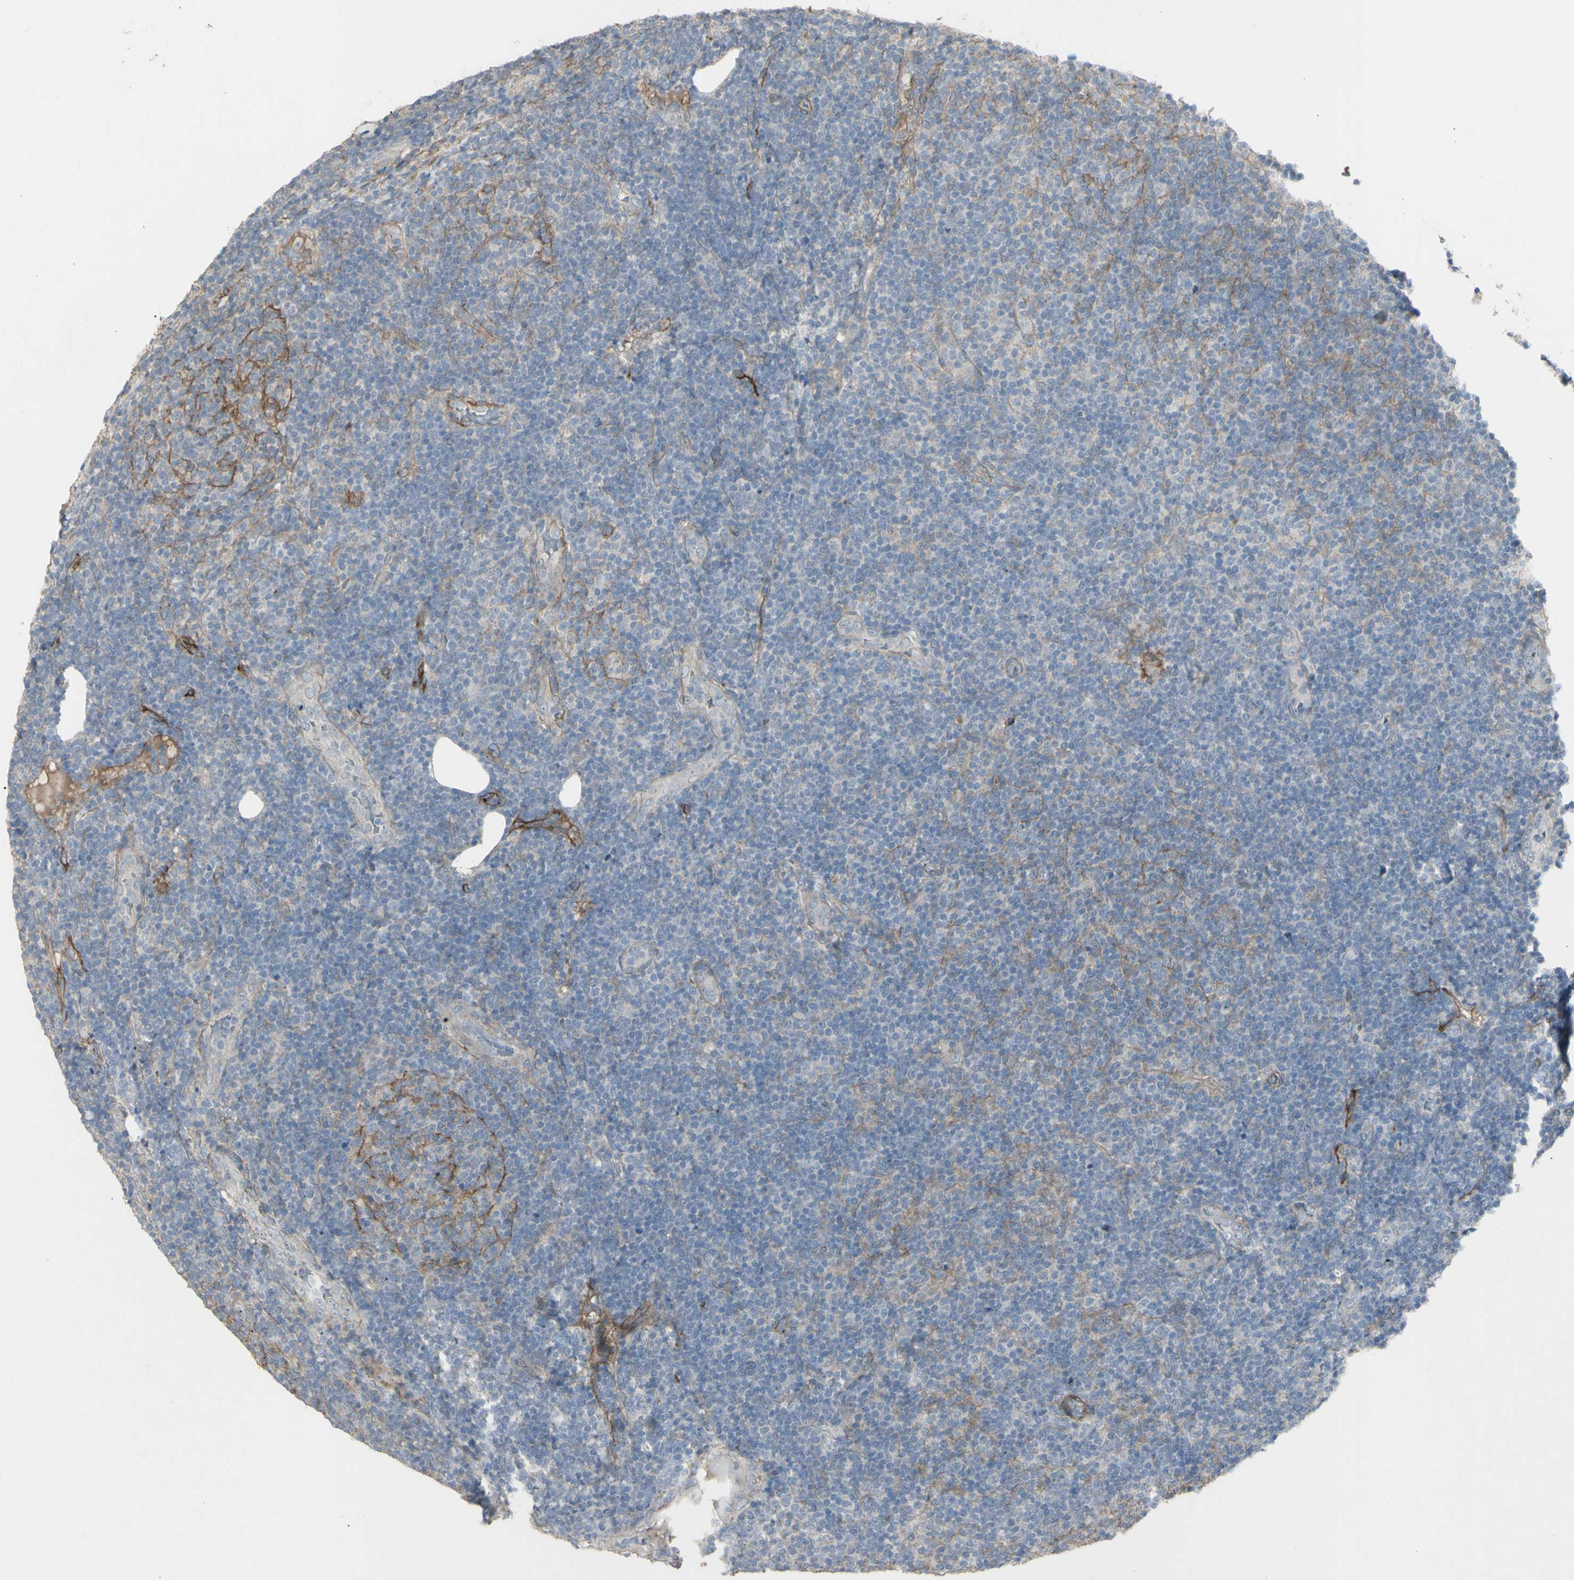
{"staining": {"intensity": "weak", "quantity": "<25%", "location": "cytoplasmic/membranous"}, "tissue": "lymphoma", "cell_type": "Tumor cells", "image_type": "cancer", "snomed": [{"axis": "morphology", "description": "Malignant lymphoma, non-Hodgkin's type, Low grade"}, {"axis": "topography", "description": "Lymph node"}], "caption": "Immunohistochemistry (IHC) histopathology image of malignant lymphoma, non-Hodgkin's type (low-grade) stained for a protein (brown), which reveals no expression in tumor cells. (DAB (3,3'-diaminobenzidine) IHC with hematoxylin counter stain).", "gene": "CD276", "patient": {"sex": "male", "age": 83}}